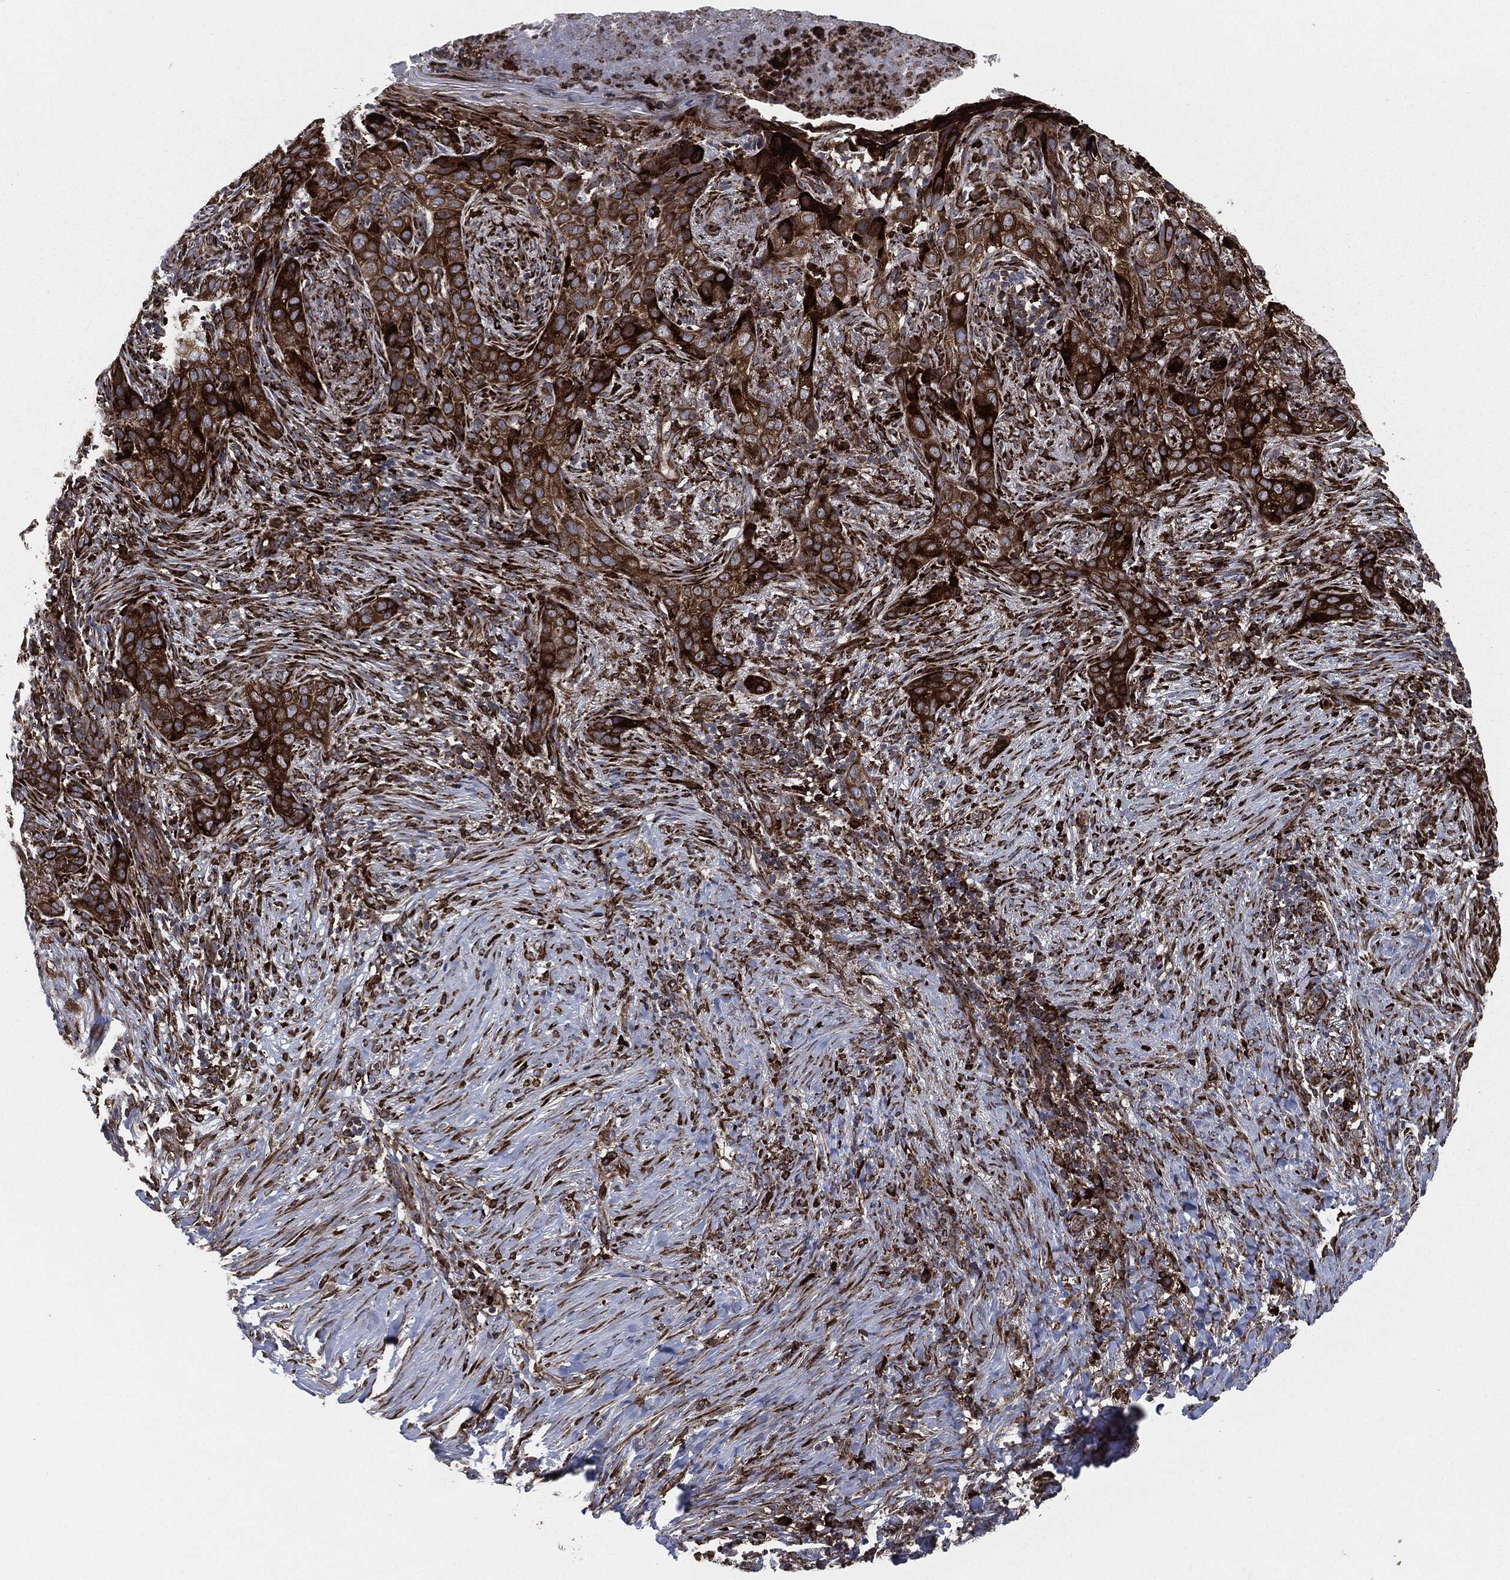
{"staining": {"intensity": "strong", "quantity": ">75%", "location": "cytoplasmic/membranous"}, "tissue": "skin cancer", "cell_type": "Tumor cells", "image_type": "cancer", "snomed": [{"axis": "morphology", "description": "Squamous cell carcinoma, NOS"}, {"axis": "topography", "description": "Skin"}], "caption": "Tumor cells reveal high levels of strong cytoplasmic/membranous positivity in about >75% of cells in skin squamous cell carcinoma.", "gene": "CALR", "patient": {"sex": "male", "age": 88}}